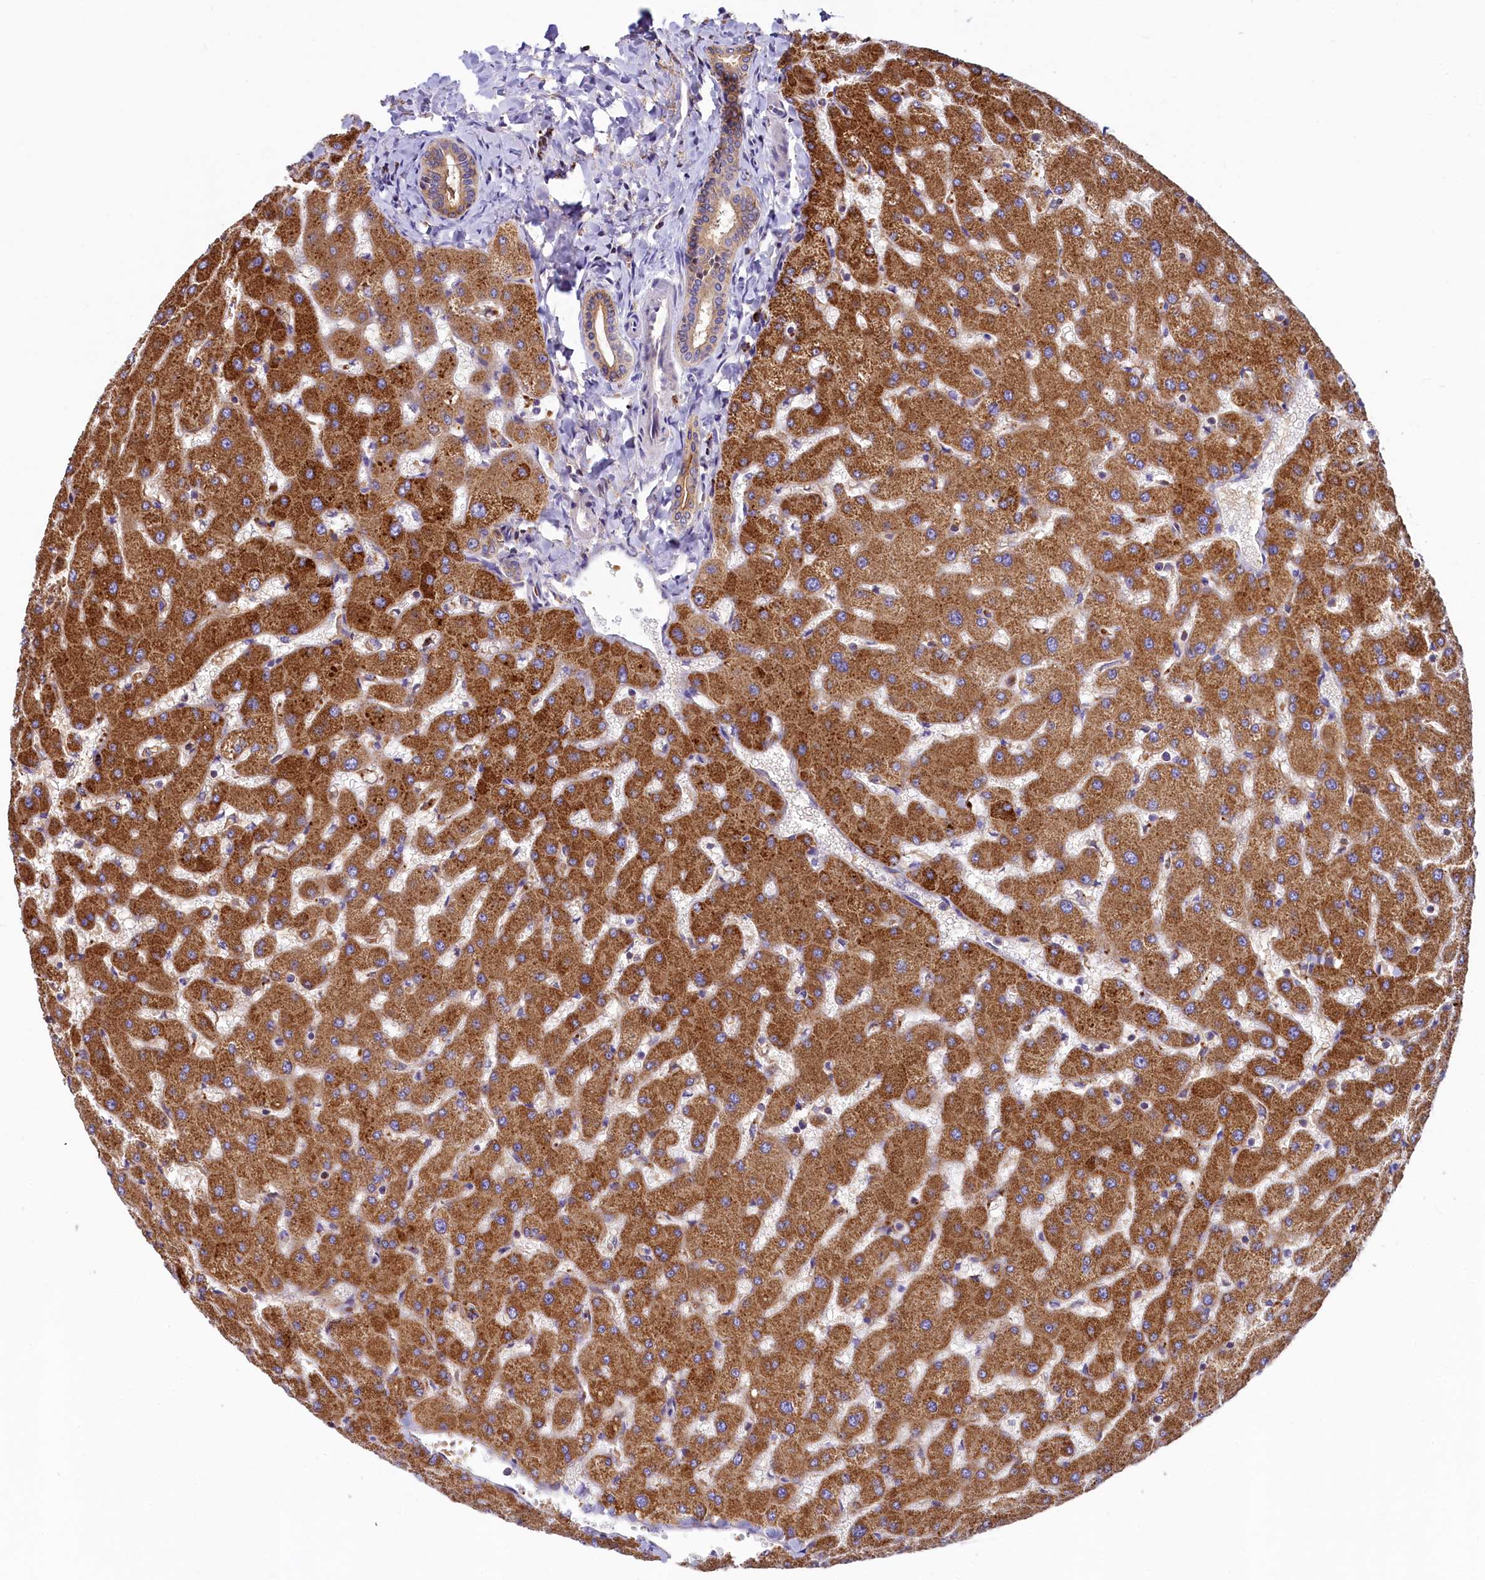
{"staining": {"intensity": "weak", "quantity": "<25%", "location": "cytoplasmic/membranous"}, "tissue": "liver", "cell_type": "Cholangiocytes", "image_type": "normal", "snomed": [{"axis": "morphology", "description": "Normal tissue, NOS"}, {"axis": "topography", "description": "Liver"}], "caption": "Unremarkable liver was stained to show a protein in brown. There is no significant staining in cholangiocytes. (Stains: DAB (3,3'-diaminobenzidine) immunohistochemistry with hematoxylin counter stain, Microscopy: brightfield microscopy at high magnification).", "gene": "HPS6", "patient": {"sex": "female", "age": 63}}